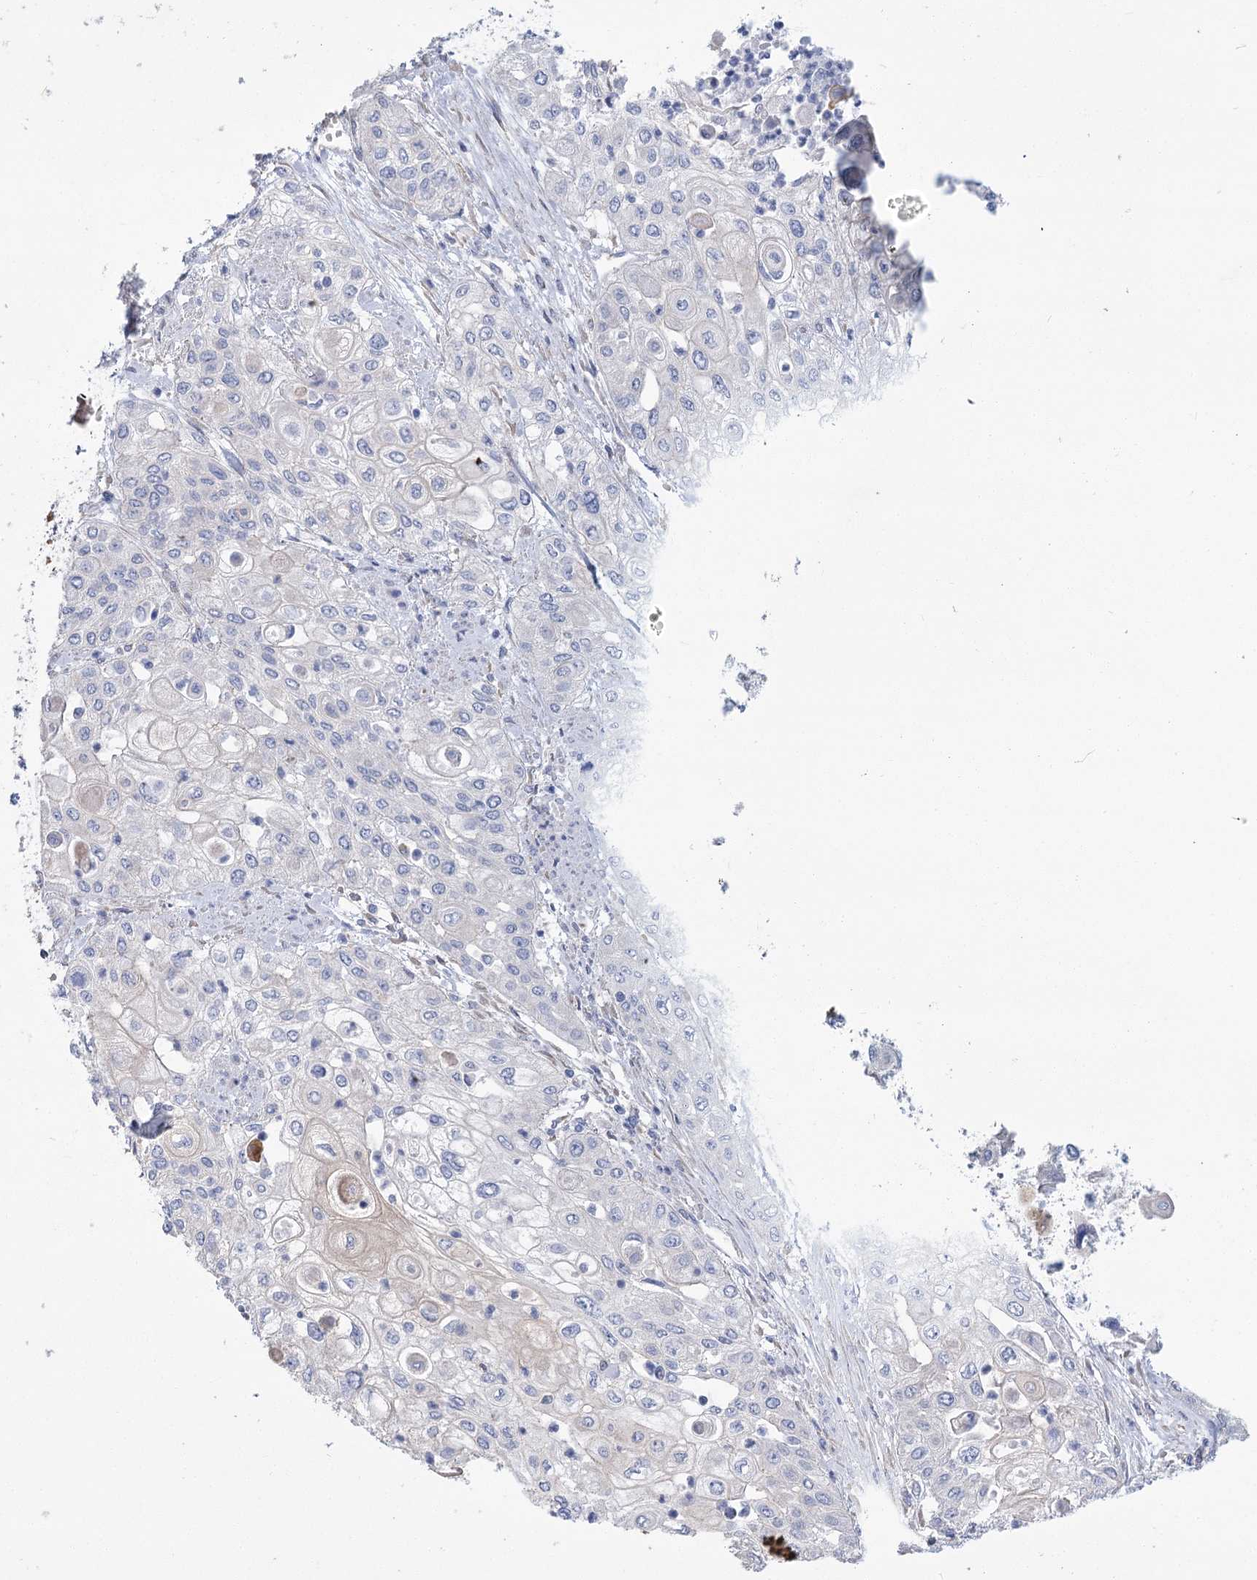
{"staining": {"intensity": "negative", "quantity": "none", "location": "none"}, "tissue": "urothelial cancer", "cell_type": "Tumor cells", "image_type": "cancer", "snomed": [{"axis": "morphology", "description": "Urothelial carcinoma, High grade"}, {"axis": "topography", "description": "Urinary bladder"}], "caption": "A high-resolution micrograph shows immunohistochemistry staining of urothelial cancer, which reveals no significant expression in tumor cells. (DAB immunohistochemistry (IHC), high magnification).", "gene": "SLC9A3", "patient": {"sex": "female", "age": 79}}